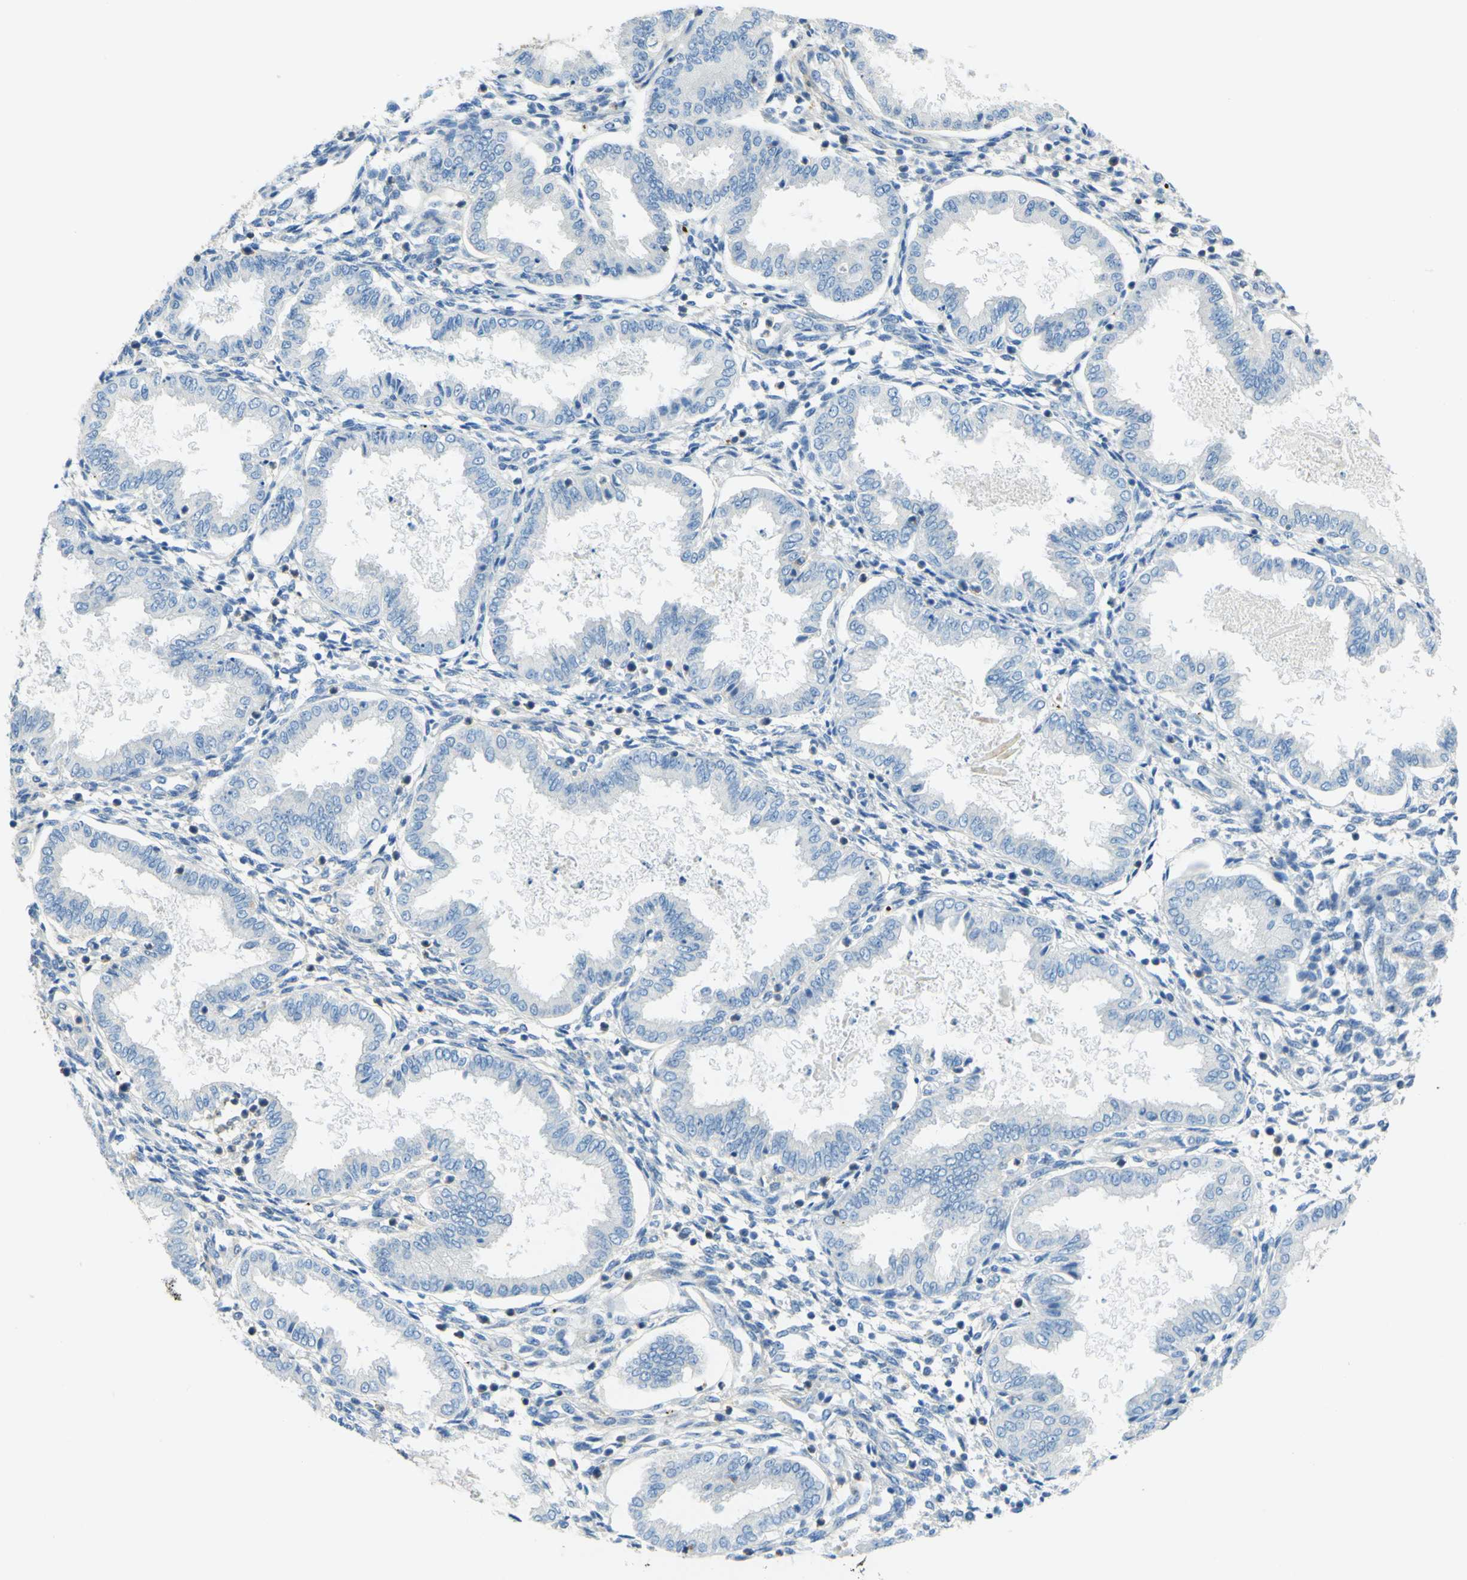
{"staining": {"intensity": "weak", "quantity": "25%-75%", "location": "cytoplasmic/membranous"}, "tissue": "endometrium", "cell_type": "Cells in endometrial stroma", "image_type": "normal", "snomed": [{"axis": "morphology", "description": "Normal tissue, NOS"}, {"axis": "topography", "description": "Endometrium"}], "caption": "IHC staining of benign endometrium, which demonstrates low levels of weak cytoplasmic/membranous positivity in about 25%-75% of cells in endometrial stroma indicating weak cytoplasmic/membranous protein staining. The staining was performed using DAB (3,3'-diaminobenzidine) (brown) for protein detection and nuclei were counterstained in hematoxylin (blue).", "gene": "OGN", "patient": {"sex": "female", "age": 33}}